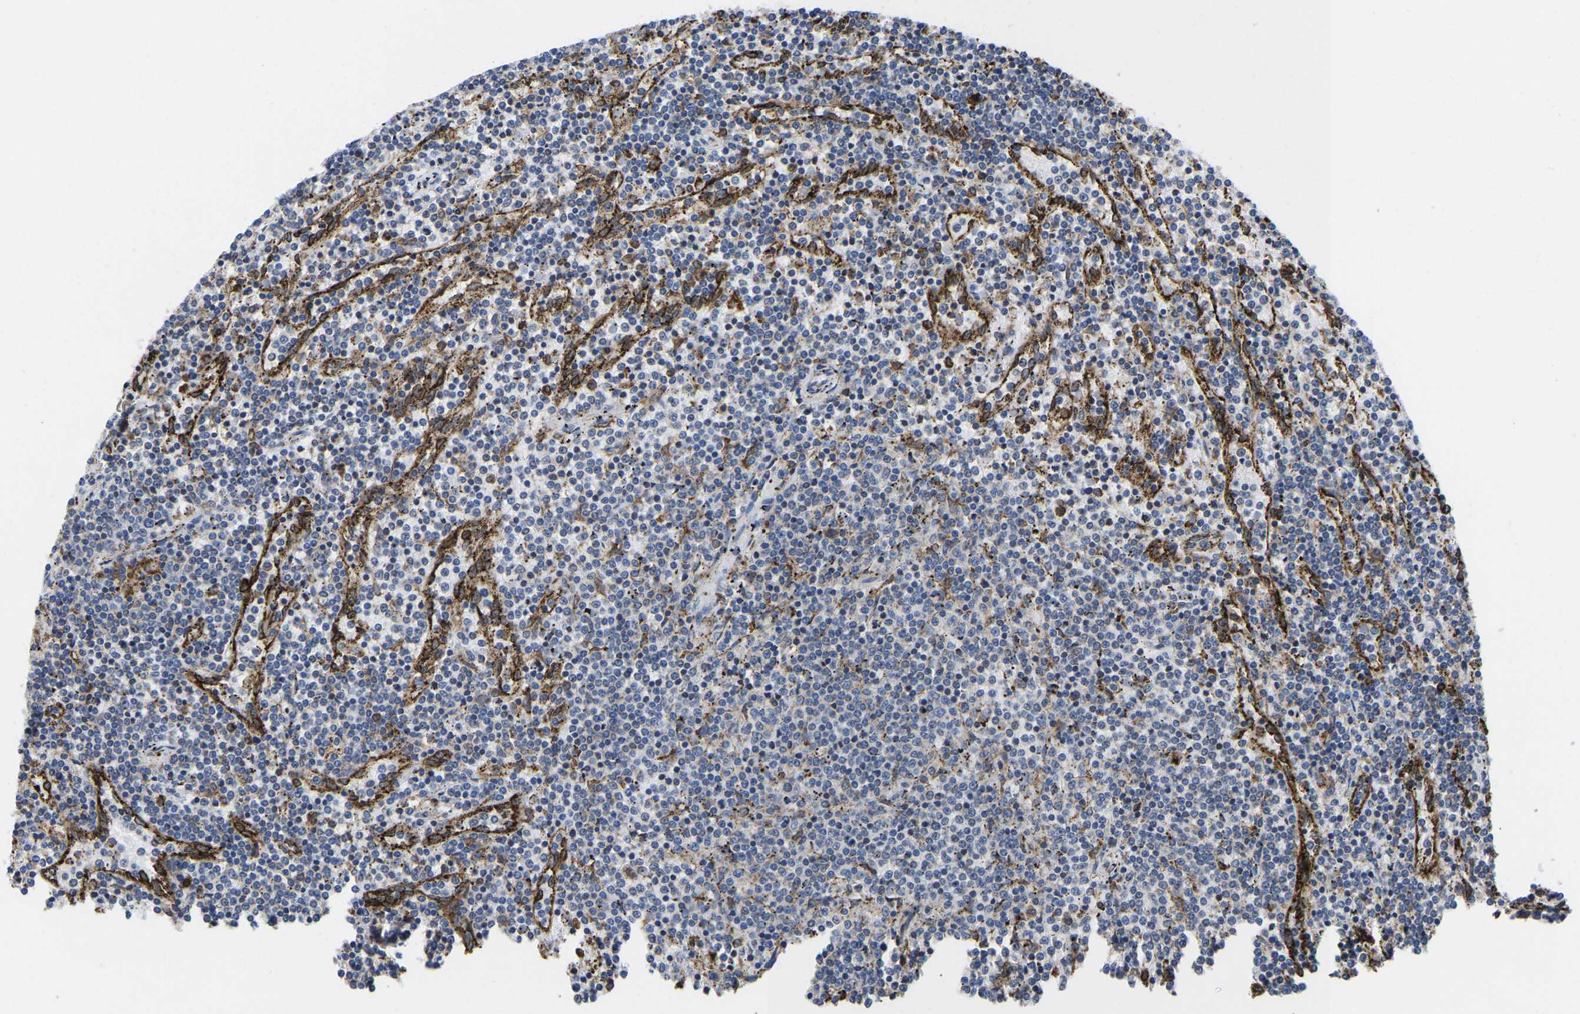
{"staining": {"intensity": "negative", "quantity": "none", "location": "none"}, "tissue": "lymphoma", "cell_type": "Tumor cells", "image_type": "cancer", "snomed": [{"axis": "morphology", "description": "Malignant lymphoma, non-Hodgkin's type, Low grade"}, {"axis": "topography", "description": "Spleen"}], "caption": "Immunohistochemical staining of malignant lymphoma, non-Hodgkin's type (low-grade) displays no significant positivity in tumor cells. The staining was performed using DAB to visualize the protein expression in brown, while the nuclei were stained in blue with hematoxylin (Magnification: 20x).", "gene": "P4HB", "patient": {"sex": "female", "age": 50}}